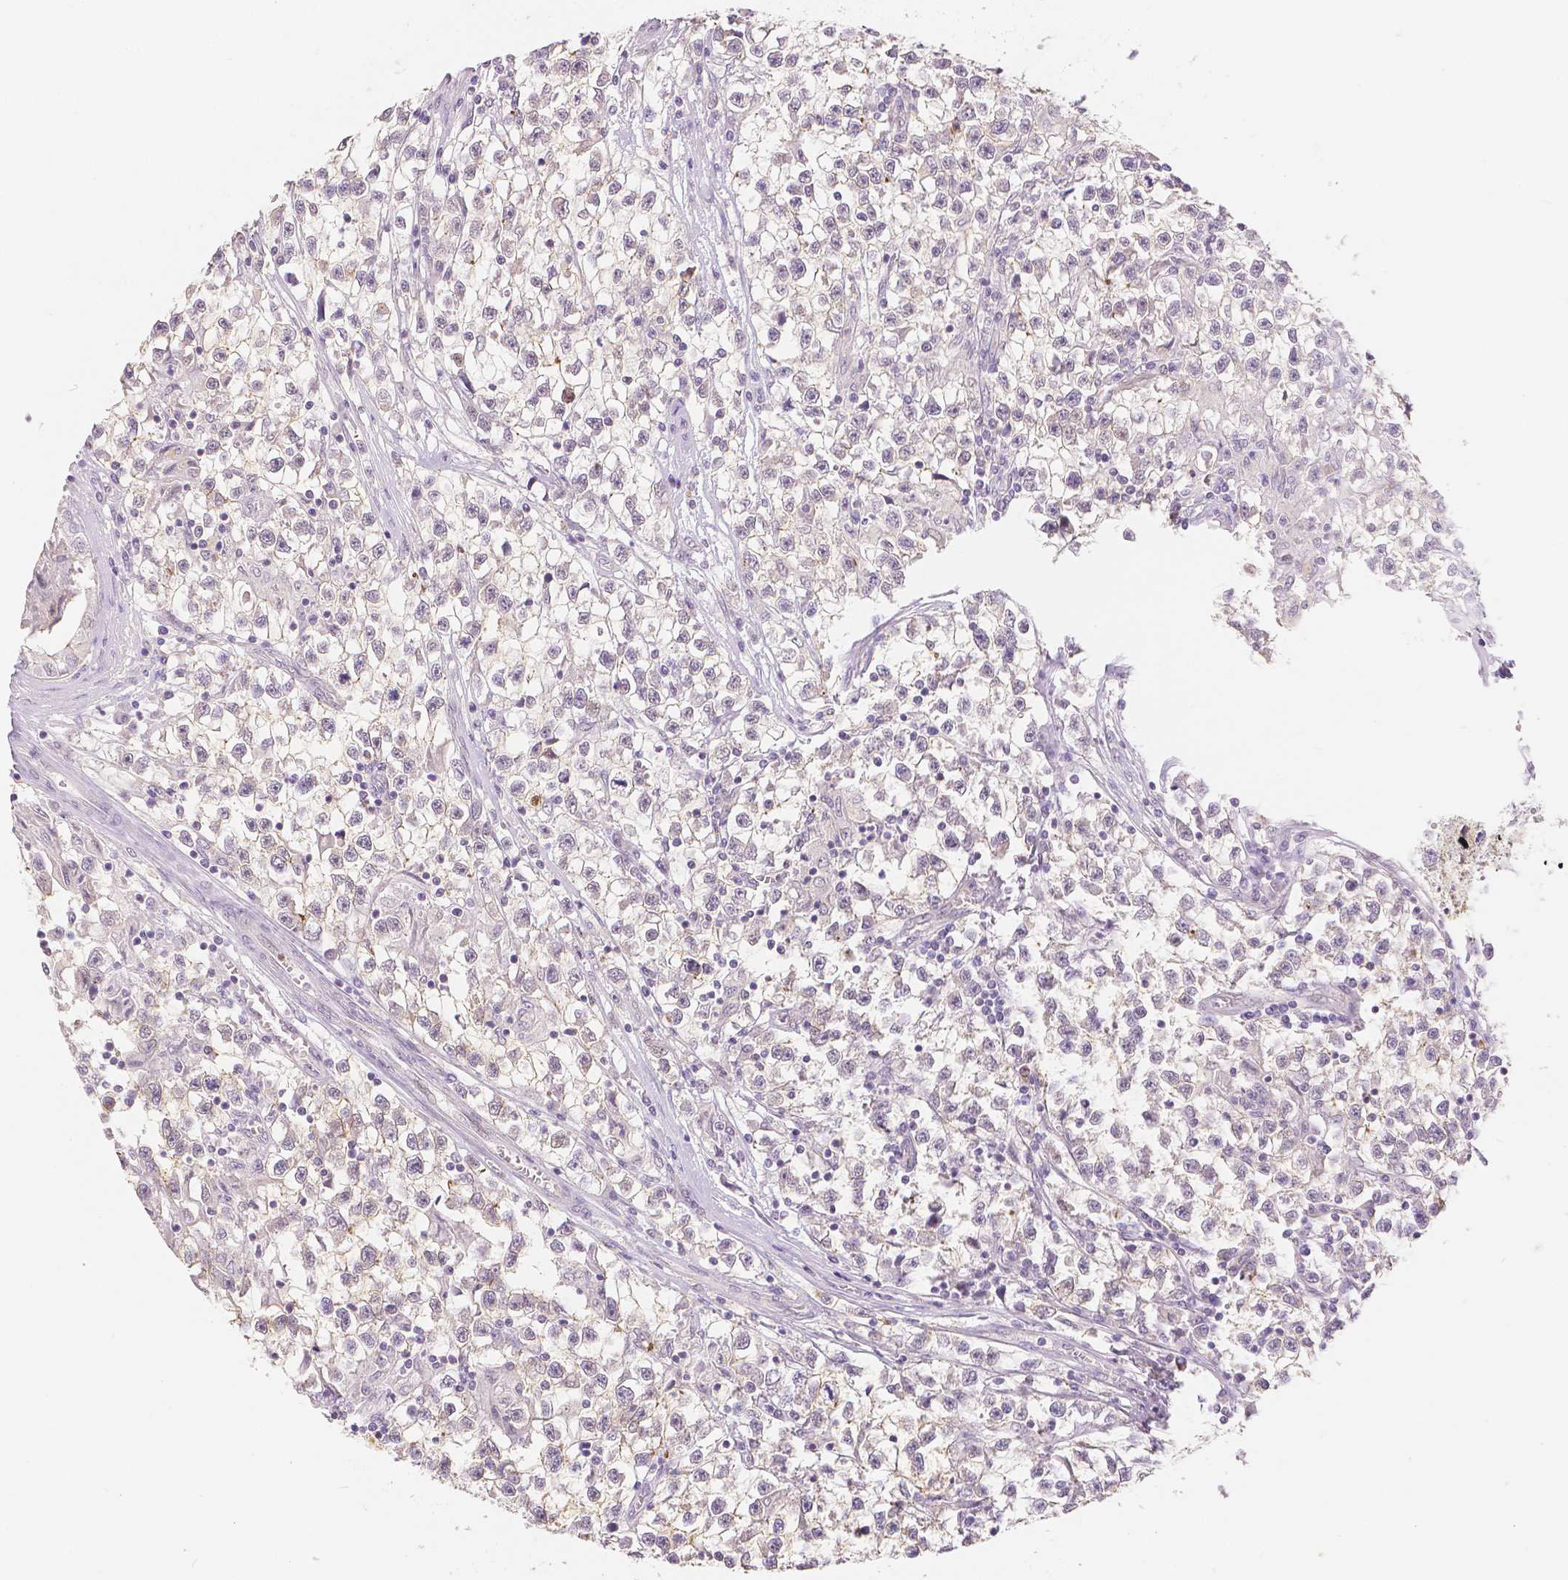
{"staining": {"intensity": "negative", "quantity": "none", "location": "none"}, "tissue": "testis cancer", "cell_type": "Tumor cells", "image_type": "cancer", "snomed": [{"axis": "morphology", "description": "Seminoma, NOS"}, {"axis": "topography", "description": "Testis"}], "caption": "Micrograph shows no protein expression in tumor cells of testis seminoma tissue.", "gene": "OCLN", "patient": {"sex": "male", "age": 31}}